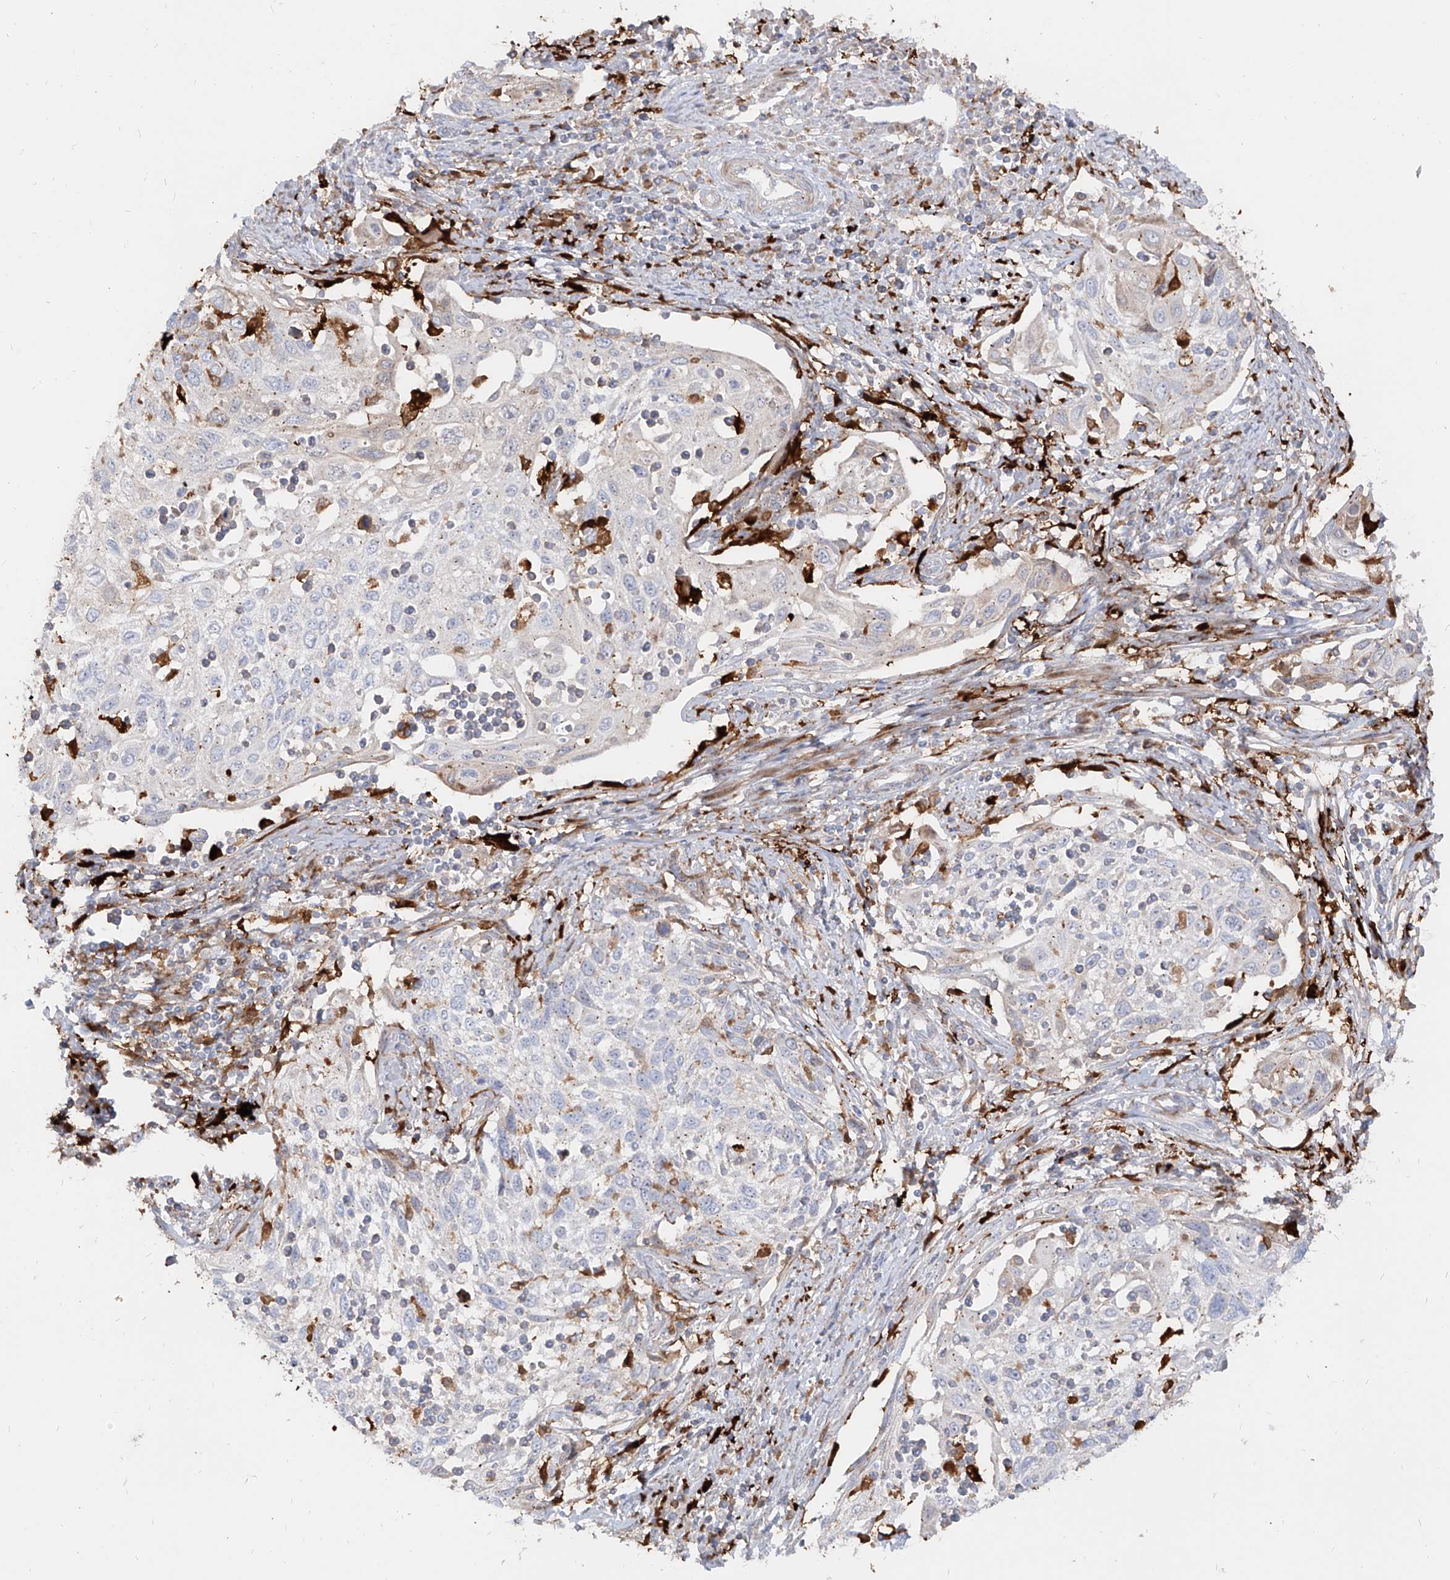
{"staining": {"intensity": "negative", "quantity": "none", "location": "none"}, "tissue": "cervical cancer", "cell_type": "Tumor cells", "image_type": "cancer", "snomed": [{"axis": "morphology", "description": "Squamous cell carcinoma, NOS"}, {"axis": "topography", "description": "Cervix"}], "caption": "A histopathology image of cervical squamous cell carcinoma stained for a protein reveals no brown staining in tumor cells.", "gene": "KYNU", "patient": {"sex": "female", "age": 70}}